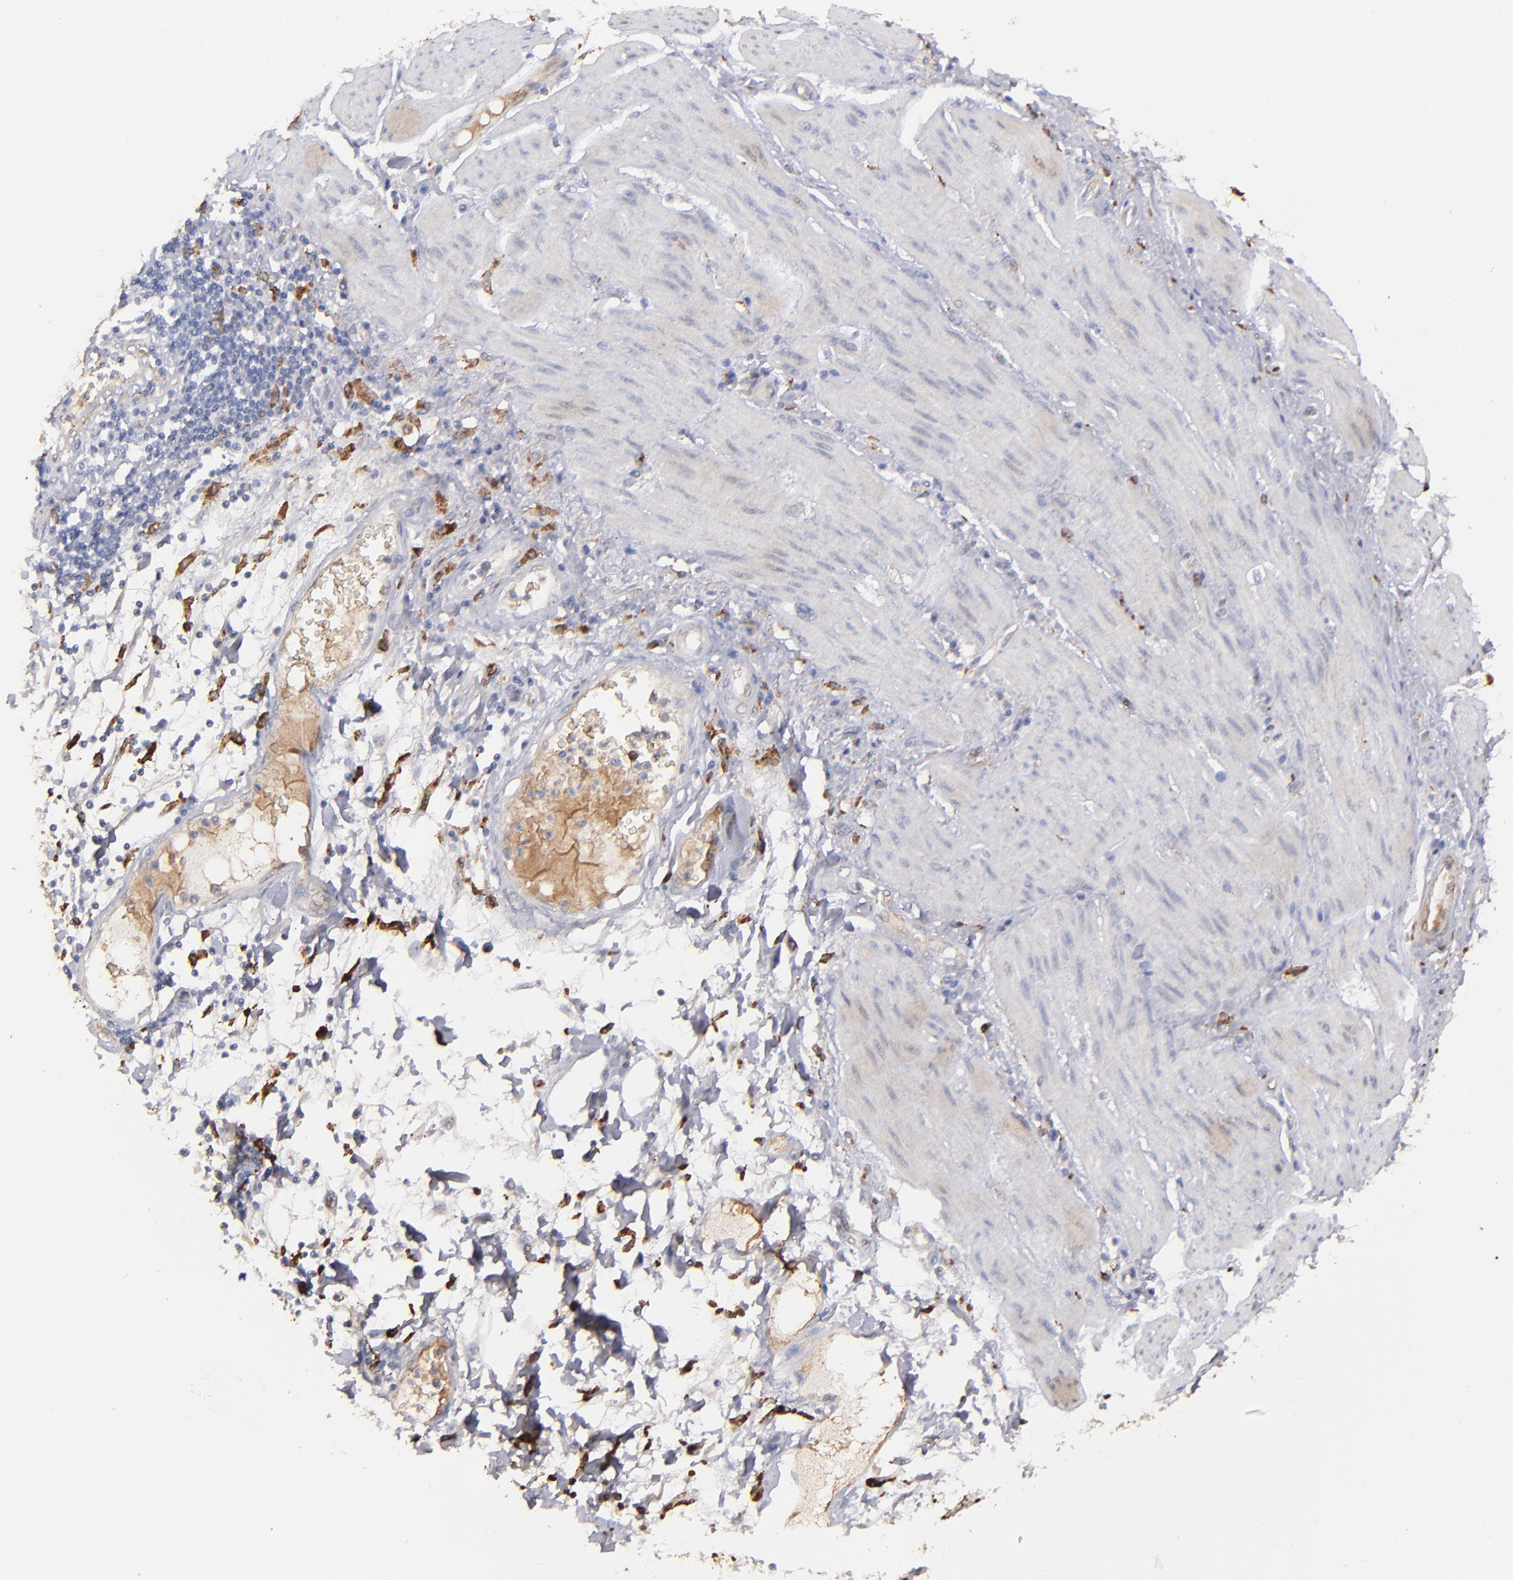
{"staining": {"intensity": "negative", "quantity": "none", "location": "none"}, "tissue": "stomach cancer", "cell_type": "Tumor cells", "image_type": "cancer", "snomed": [{"axis": "morphology", "description": "Adenocarcinoma, NOS"}, {"axis": "topography", "description": "Pancreas"}, {"axis": "topography", "description": "Stomach, upper"}], "caption": "This is an immunohistochemistry (IHC) micrograph of human stomach cancer. There is no positivity in tumor cells.", "gene": "C1QA", "patient": {"sex": "male", "age": 77}}